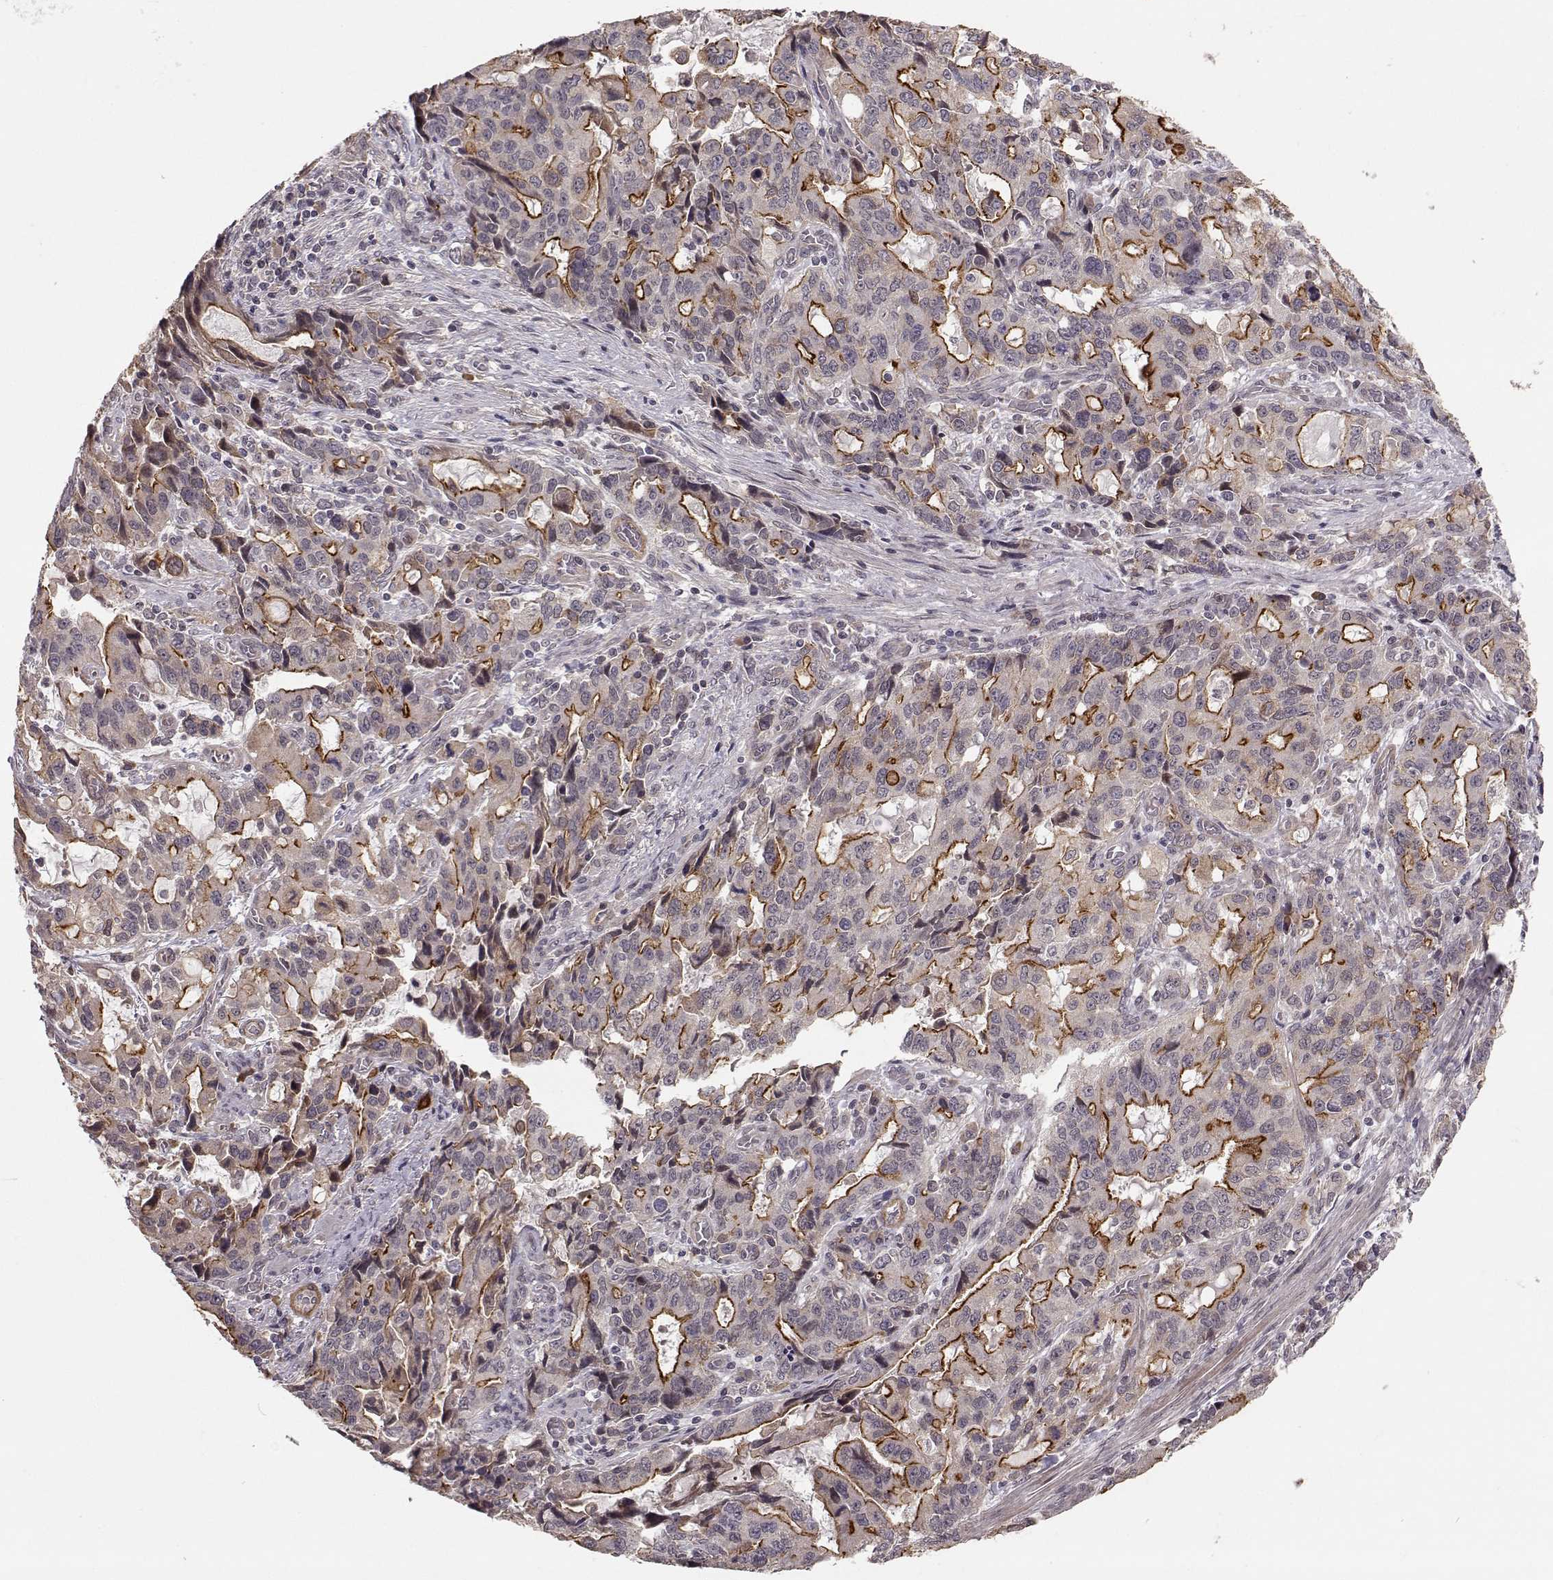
{"staining": {"intensity": "moderate", "quantity": "25%-75%", "location": "cytoplasmic/membranous"}, "tissue": "stomach cancer", "cell_type": "Tumor cells", "image_type": "cancer", "snomed": [{"axis": "morphology", "description": "Adenocarcinoma, NOS"}, {"axis": "topography", "description": "Stomach, upper"}], "caption": "Adenocarcinoma (stomach) stained with DAB (3,3'-diaminobenzidine) immunohistochemistry (IHC) shows medium levels of moderate cytoplasmic/membranous expression in about 25%-75% of tumor cells.", "gene": "PLEKHG3", "patient": {"sex": "male", "age": 85}}